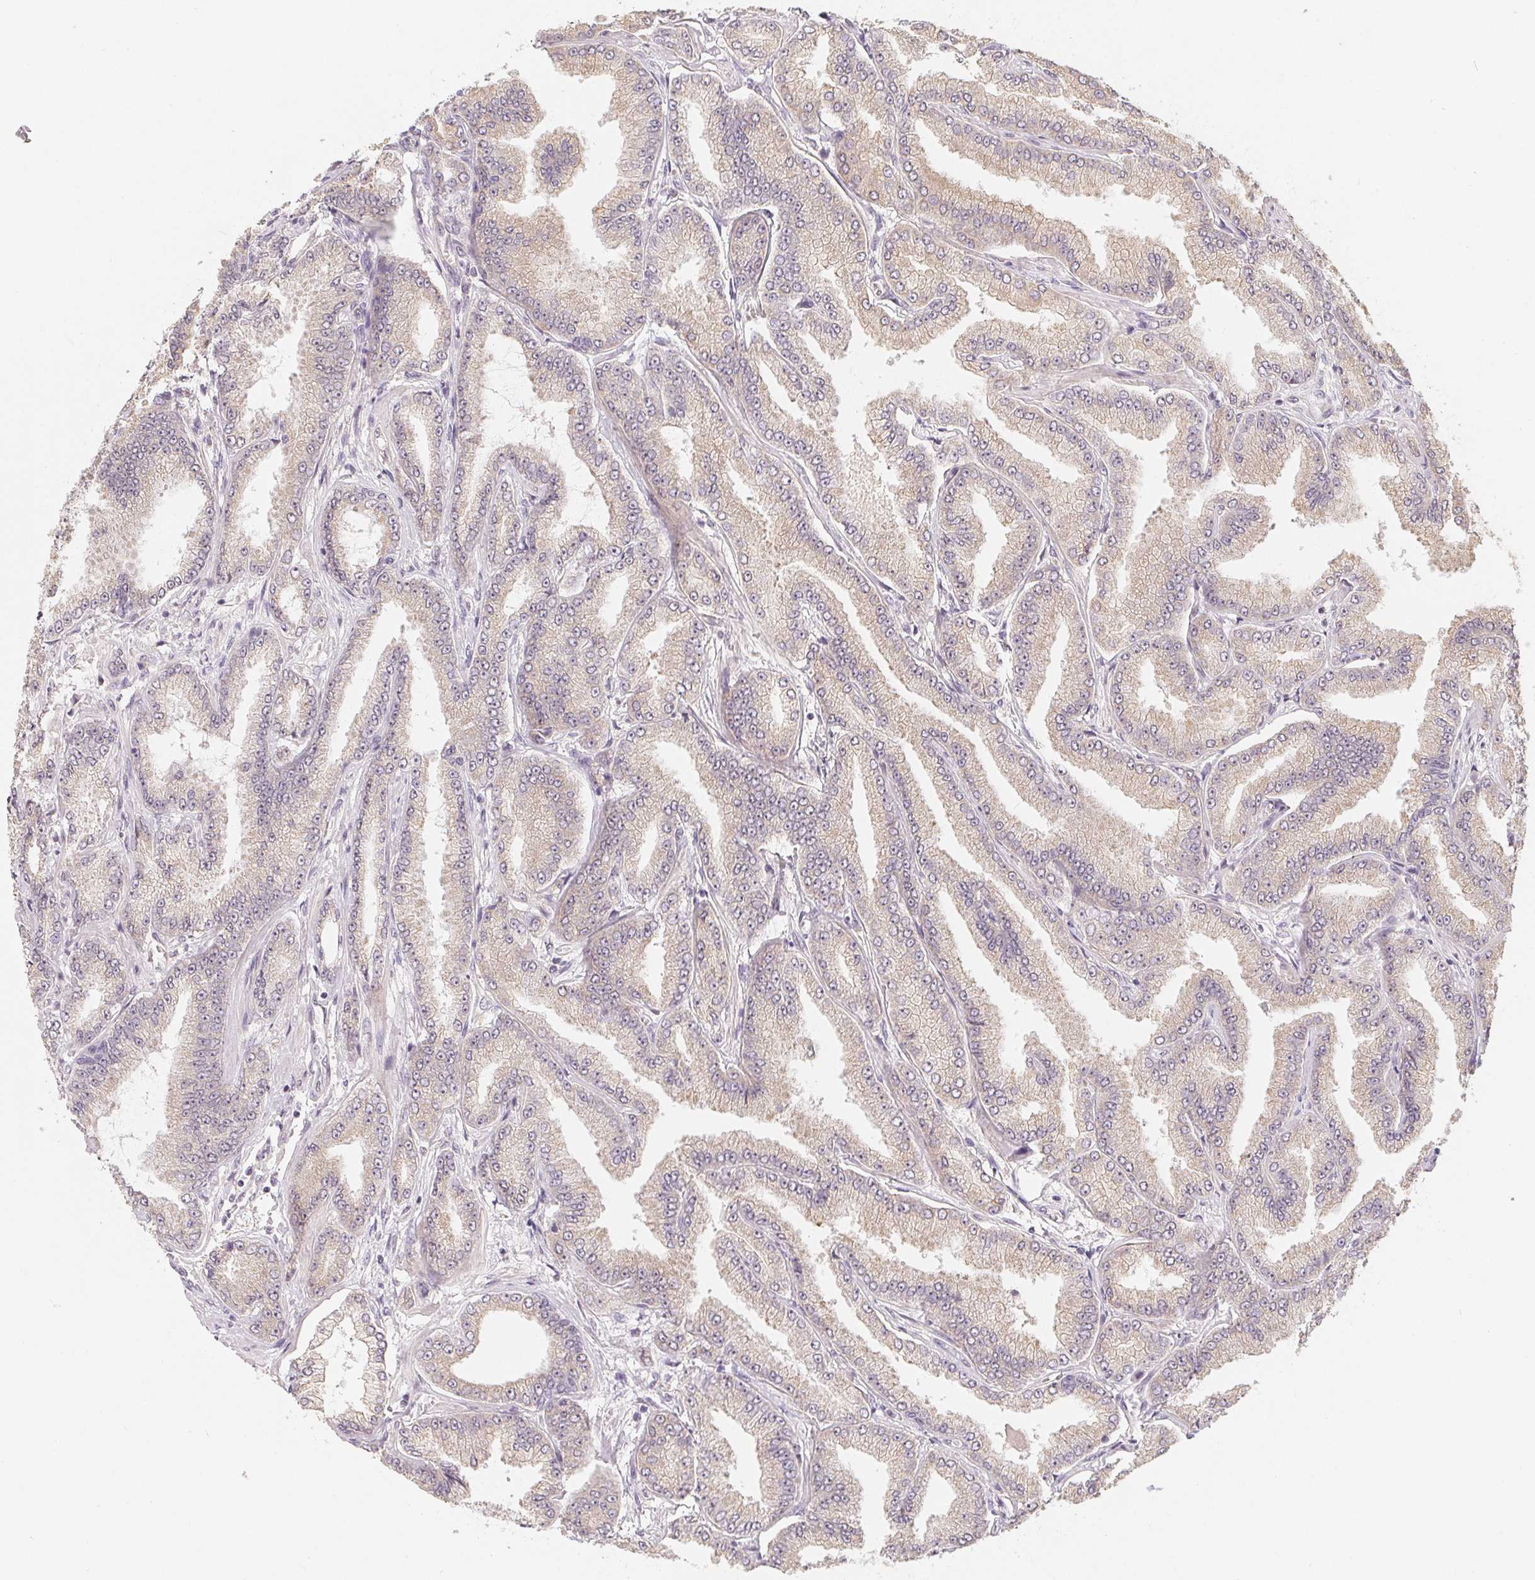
{"staining": {"intensity": "weak", "quantity": "<25%", "location": "cytoplasmic/membranous"}, "tissue": "prostate cancer", "cell_type": "Tumor cells", "image_type": "cancer", "snomed": [{"axis": "morphology", "description": "Adenocarcinoma, Low grade"}, {"axis": "topography", "description": "Prostate"}], "caption": "Immunohistochemistry (IHC) of human prostate cancer demonstrates no staining in tumor cells.", "gene": "SOAT1", "patient": {"sex": "male", "age": 55}}